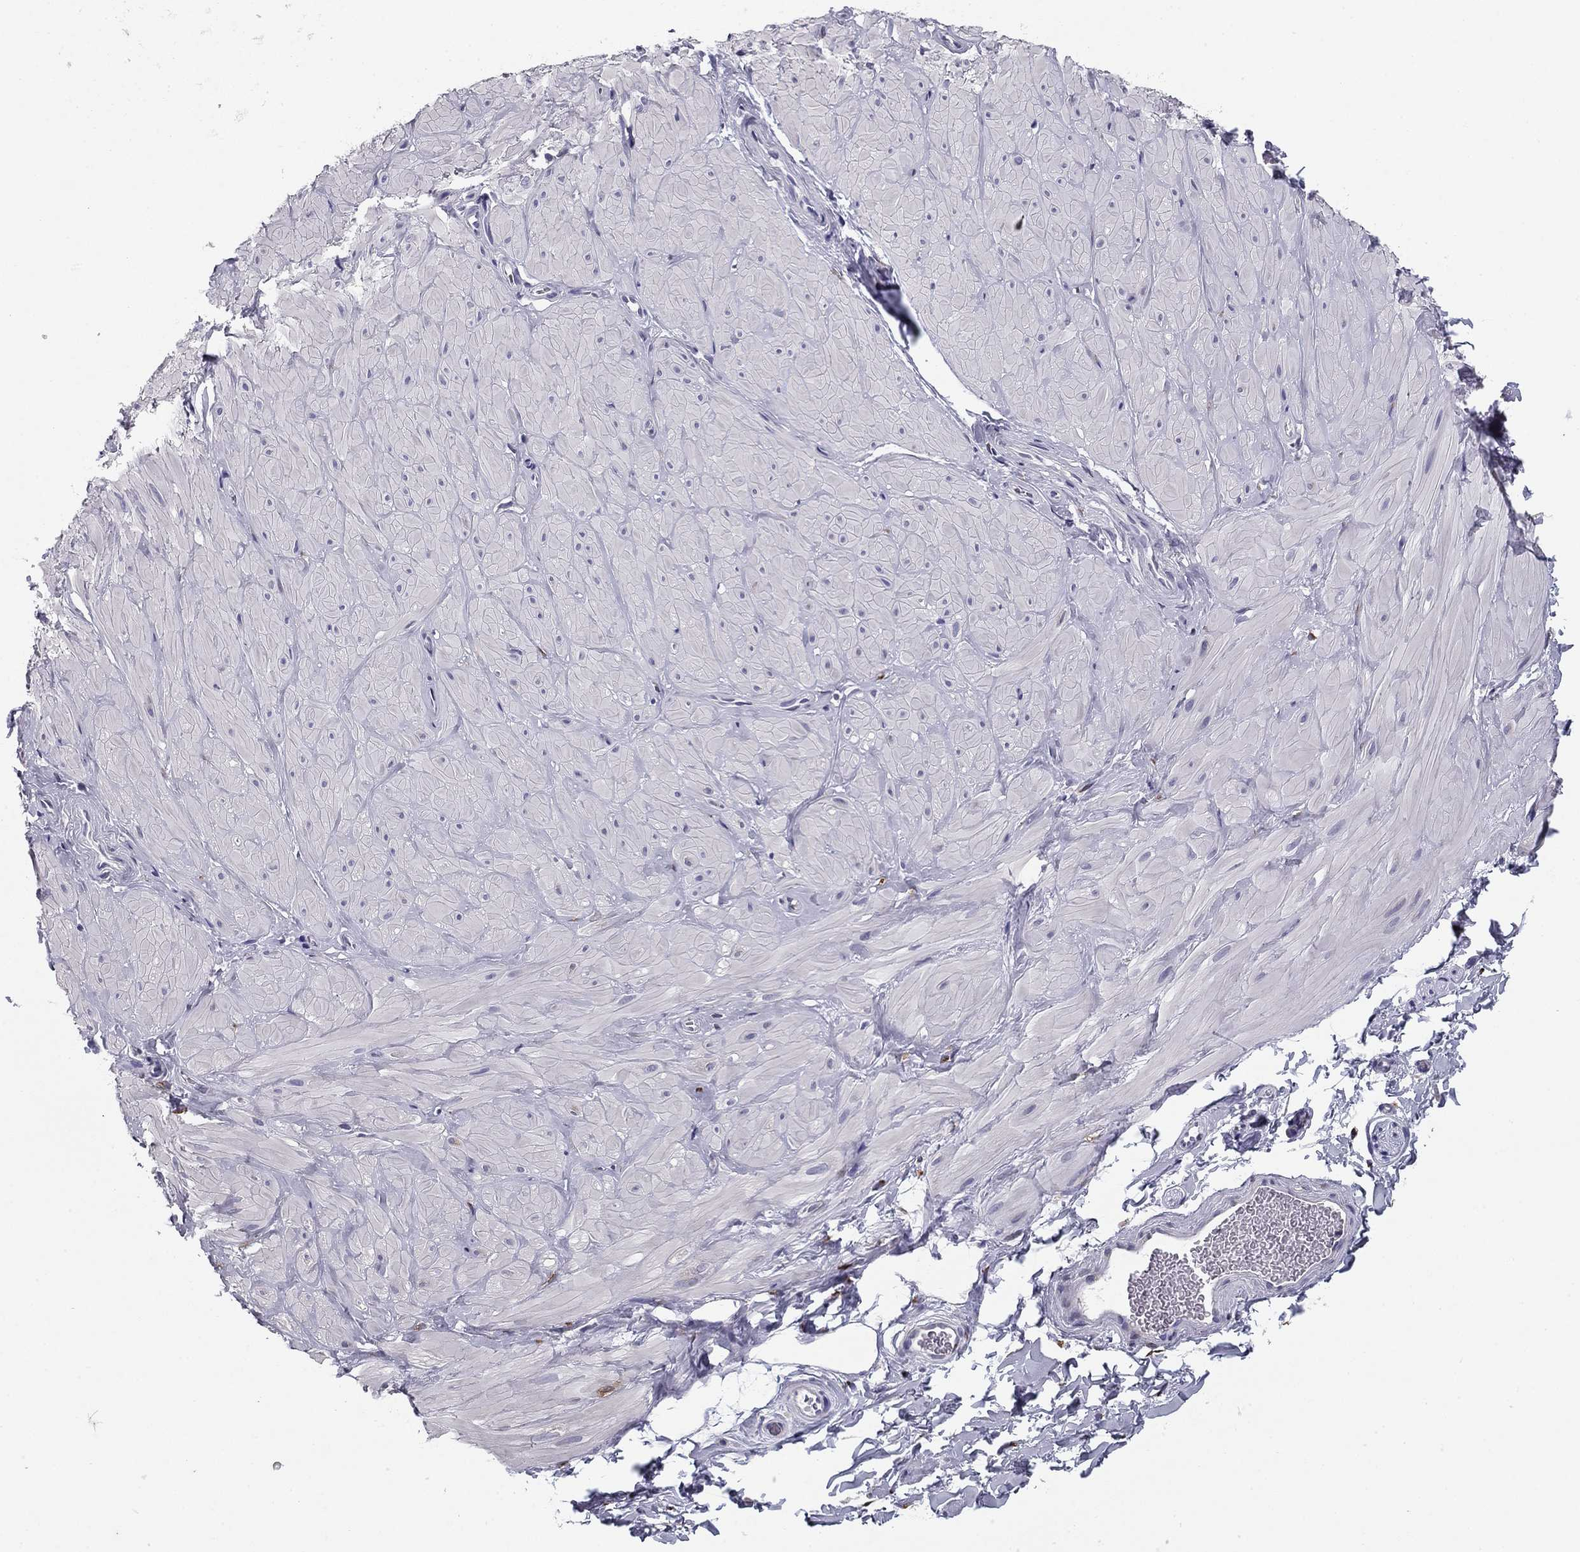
{"staining": {"intensity": "negative", "quantity": "none", "location": "none"}, "tissue": "soft tissue", "cell_type": "Fibroblasts", "image_type": "normal", "snomed": [{"axis": "morphology", "description": "Normal tissue, NOS"}, {"axis": "topography", "description": "Smooth muscle"}, {"axis": "topography", "description": "Peripheral nerve tissue"}], "caption": "Soft tissue was stained to show a protein in brown. There is no significant staining in fibroblasts. (Brightfield microscopy of DAB (3,3'-diaminobenzidine) IHC at high magnification).", "gene": "TMED3", "patient": {"sex": "male", "age": 22}}